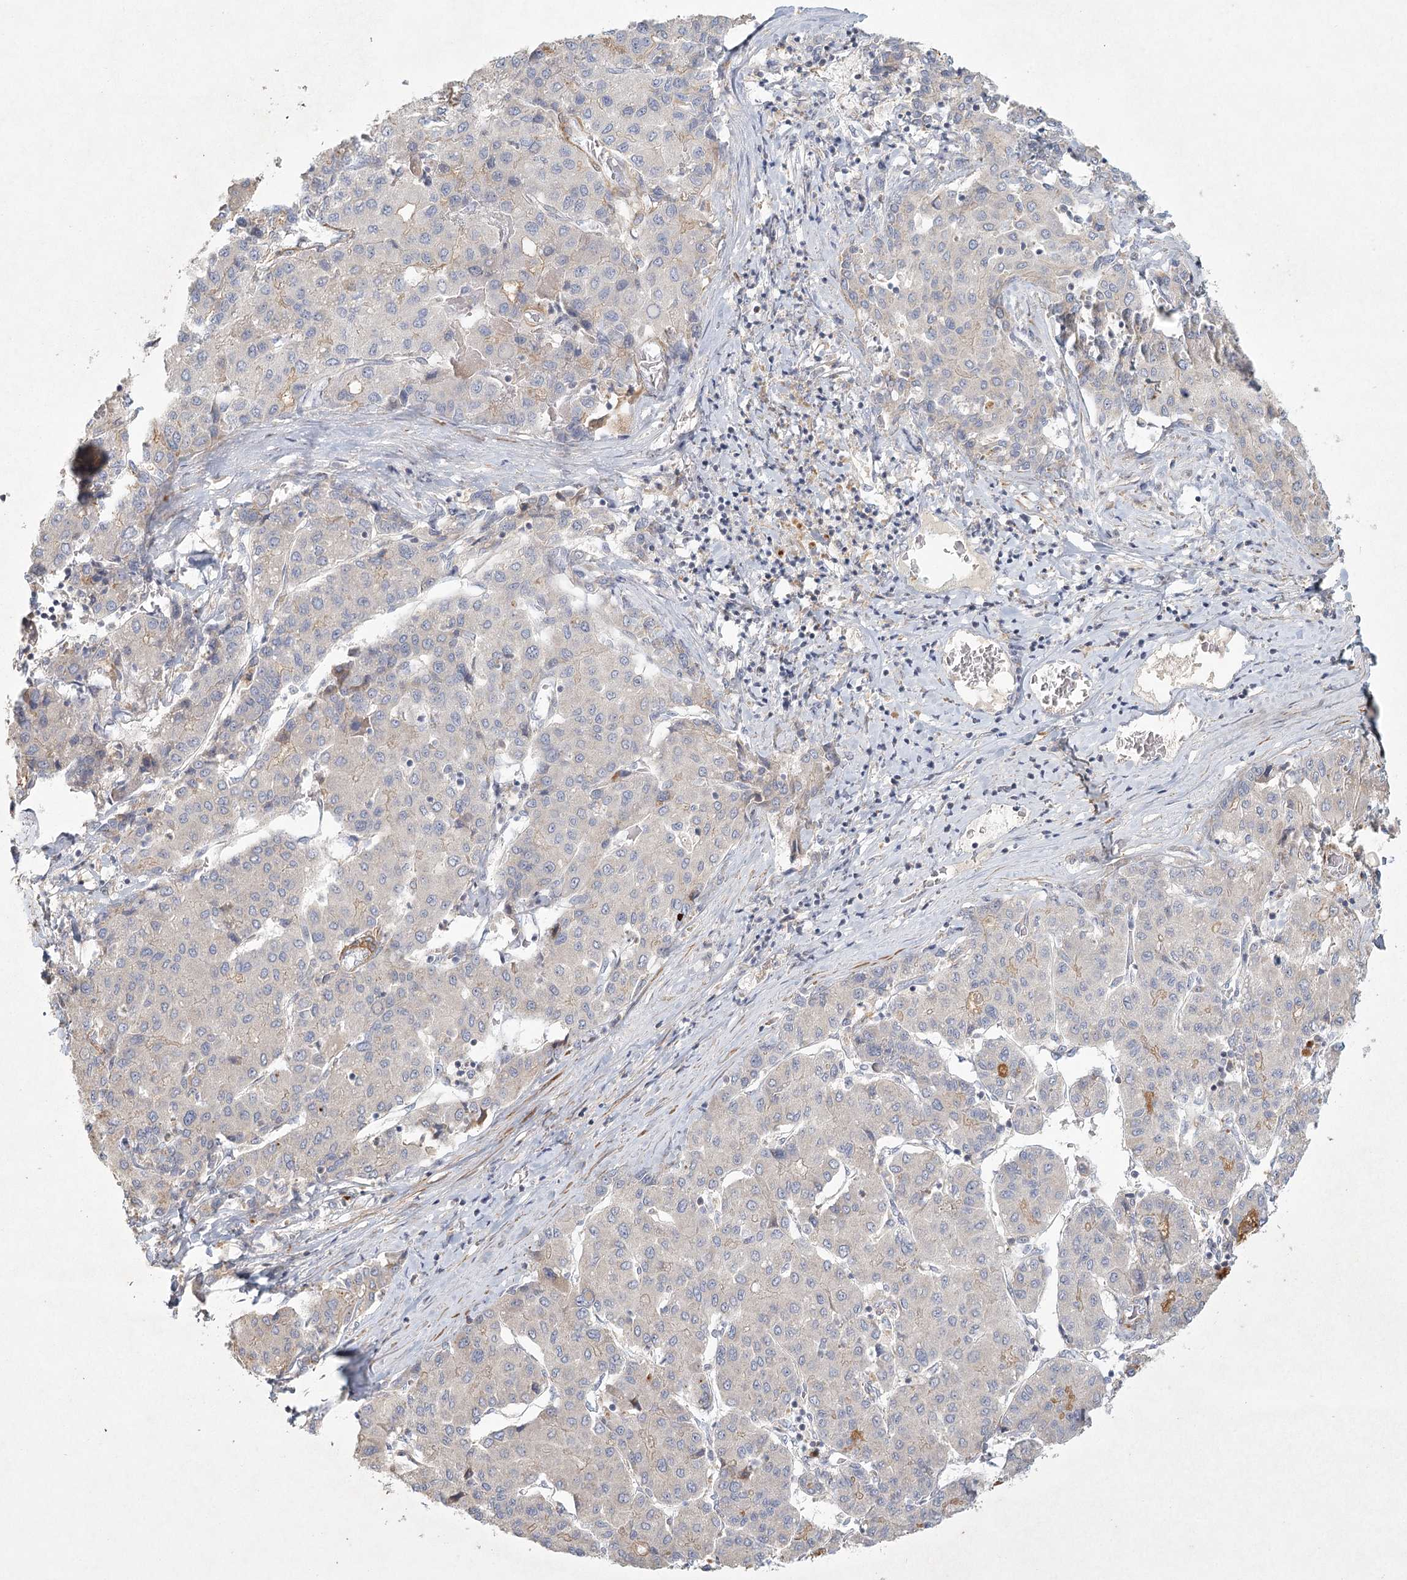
{"staining": {"intensity": "negative", "quantity": "none", "location": "none"}, "tissue": "liver cancer", "cell_type": "Tumor cells", "image_type": "cancer", "snomed": [{"axis": "morphology", "description": "Carcinoma, Hepatocellular, NOS"}, {"axis": "topography", "description": "Liver"}], "caption": "This histopathology image is of liver cancer (hepatocellular carcinoma) stained with IHC to label a protein in brown with the nuclei are counter-stained blue. There is no expression in tumor cells.", "gene": "INPP4B", "patient": {"sex": "male", "age": 65}}